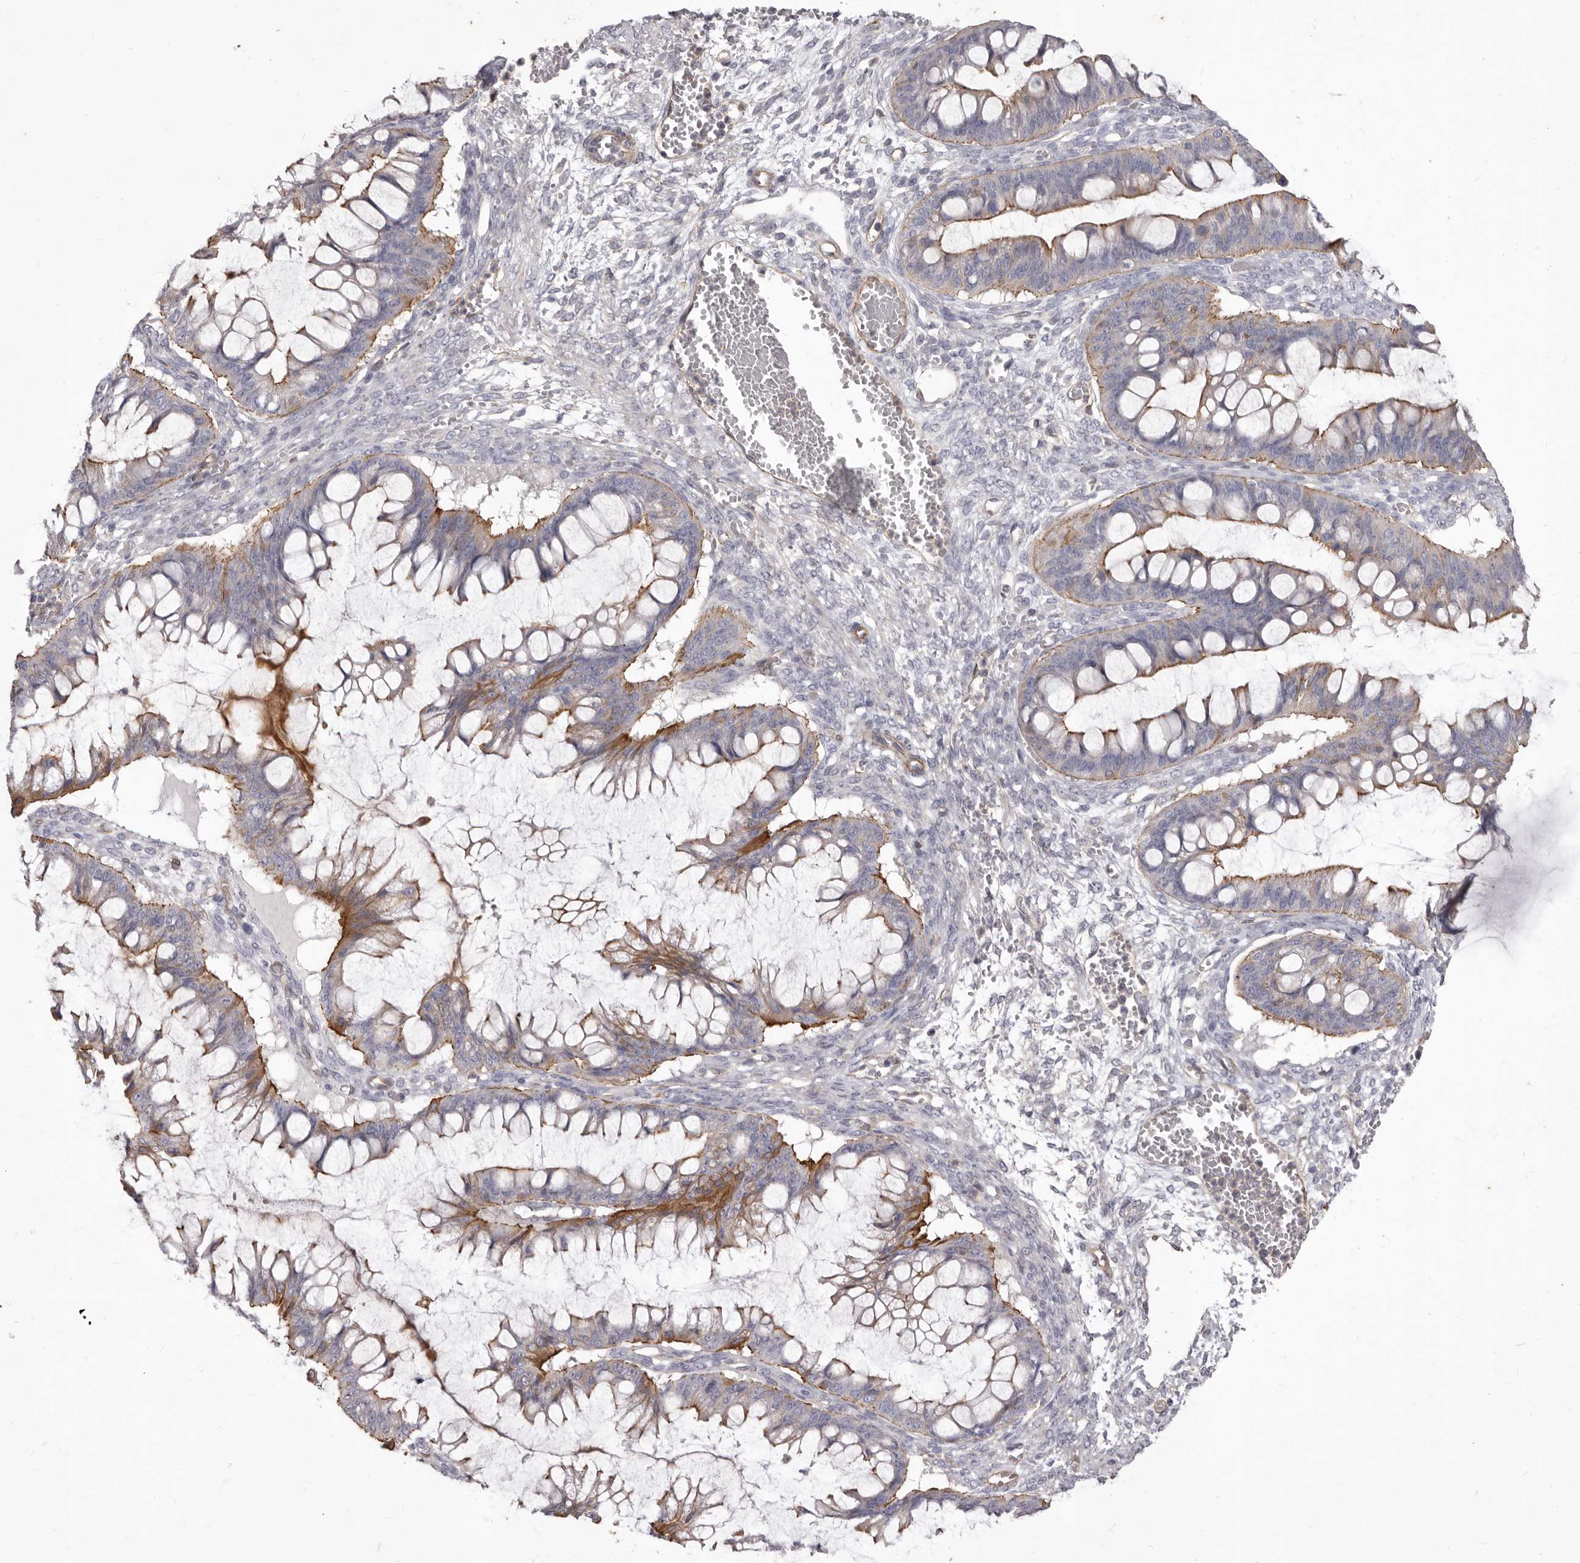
{"staining": {"intensity": "moderate", "quantity": "25%-75%", "location": "cytoplasmic/membranous"}, "tissue": "ovarian cancer", "cell_type": "Tumor cells", "image_type": "cancer", "snomed": [{"axis": "morphology", "description": "Cystadenocarcinoma, mucinous, NOS"}, {"axis": "topography", "description": "Ovary"}], "caption": "A brown stain highlights moderate cytoplasmic/membranous staining of a protein in human ovarian cancer (mucinous cystadenocarcinoma) tumor cells. The staining was performed using DAB (3,3'-diaminobenzidine) to visualize the protein expression in brown, while the nuclei were stained in blue with hematoxylin (Magnification: 20x).", "gene": "P2RX6", "patient": {"sex": "female", "age": 73}}